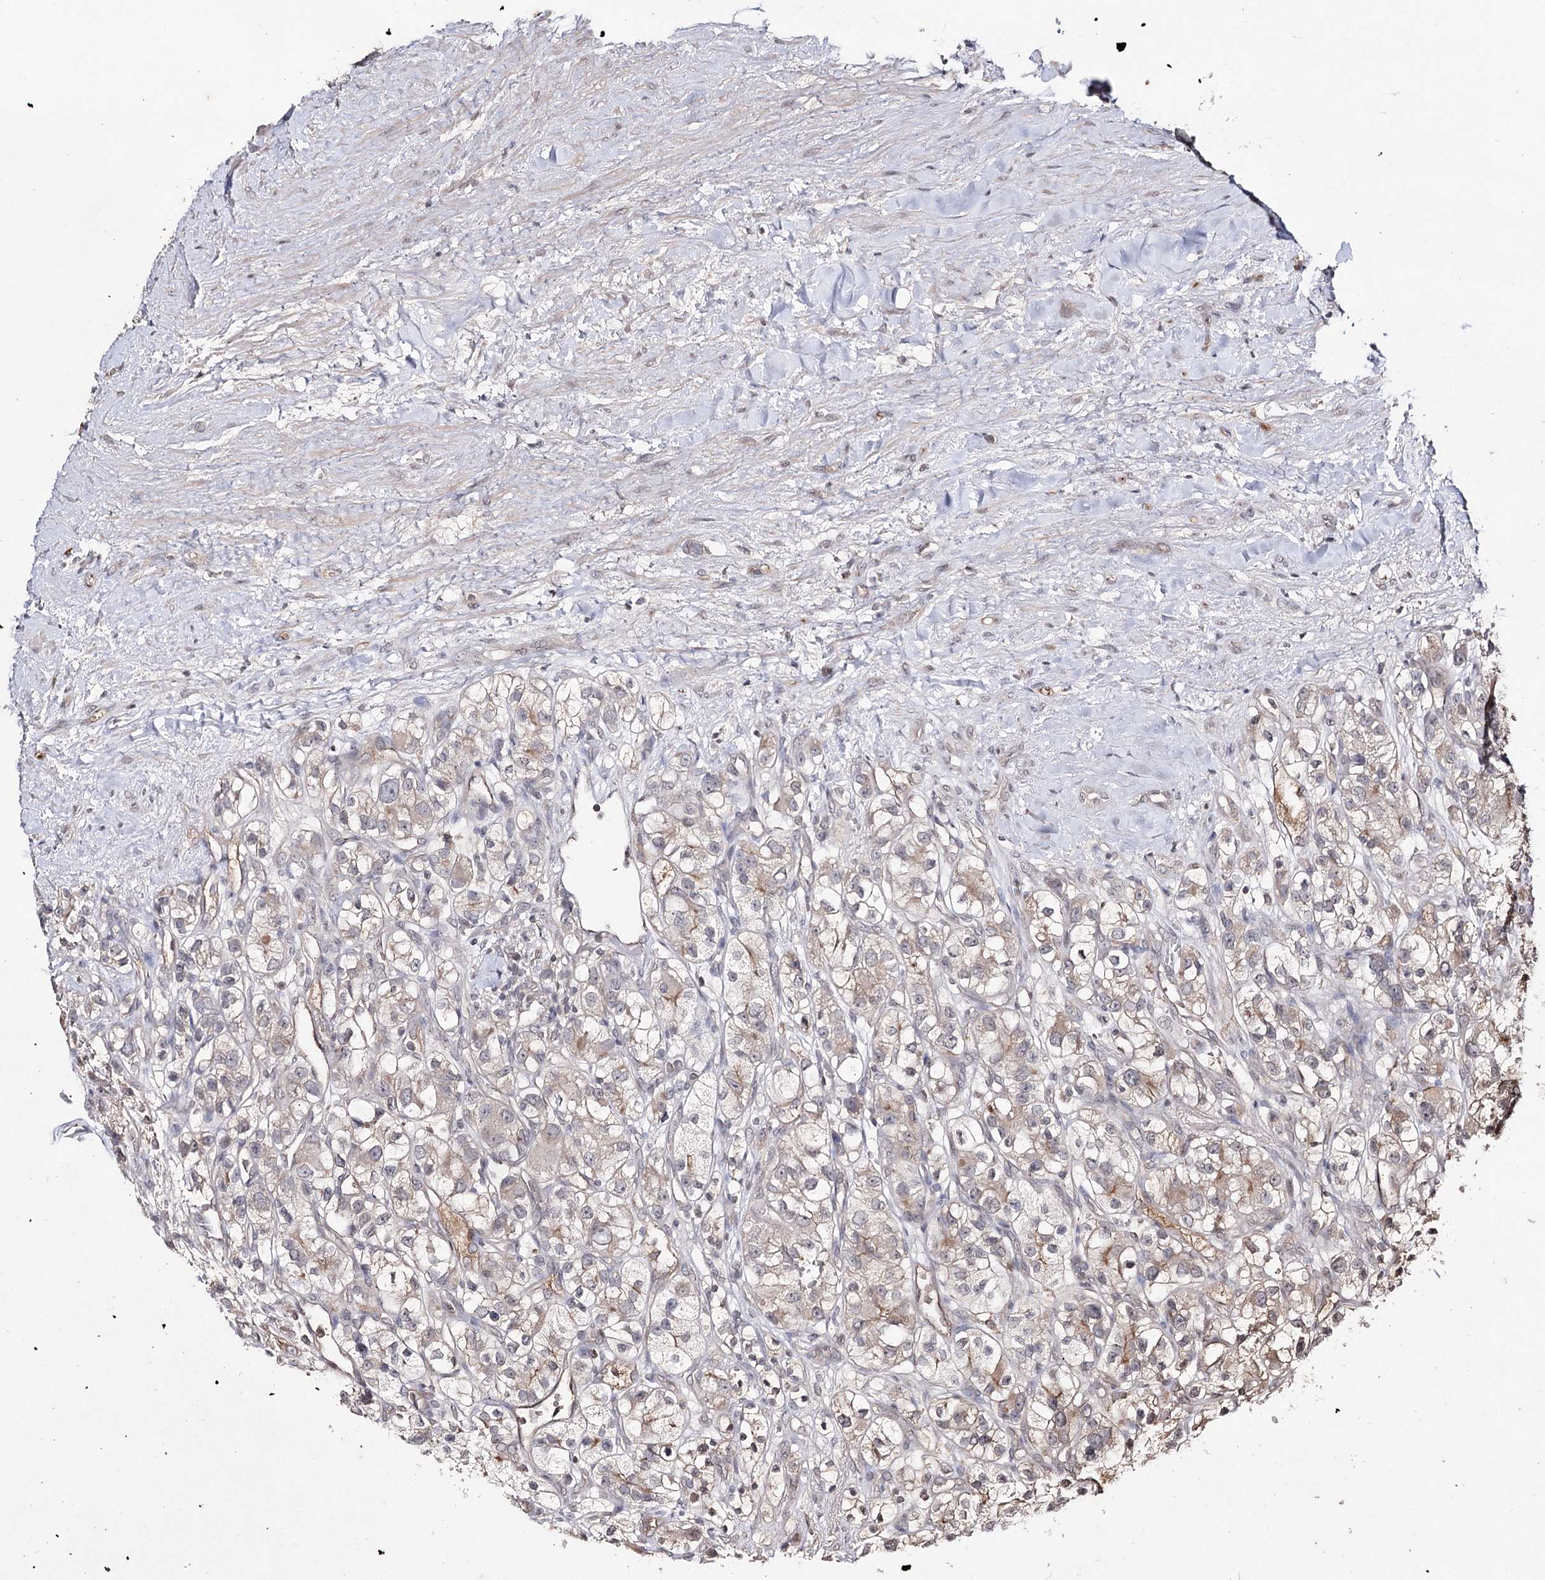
{"staining": {"intensity": "weak", "quantity": "25%-75%", "location": "cytoplasmic/membranous"}, "tissue": "renal cancer", "cell_type": "Tumor cells", "image_type": "cancer", "snomed": [{"axis": "morphology", "description": "Adenocarcinoma, NOS"}, {"axis": "topography", "description": "Kidney"}], "caption": "IHC photomicrograph of neoplastic tissue: human adenocarcinoma (renal) stained using immunohistochemistry (IHC) shows low levels of weak protein expression localized specifically in the cytoplasmic/membranous of tumor cells, appearing as a cytoplasmic/membranous brown color.", "gene": "SYNGR3", "patient": {"sex": "female", "age": 57}}